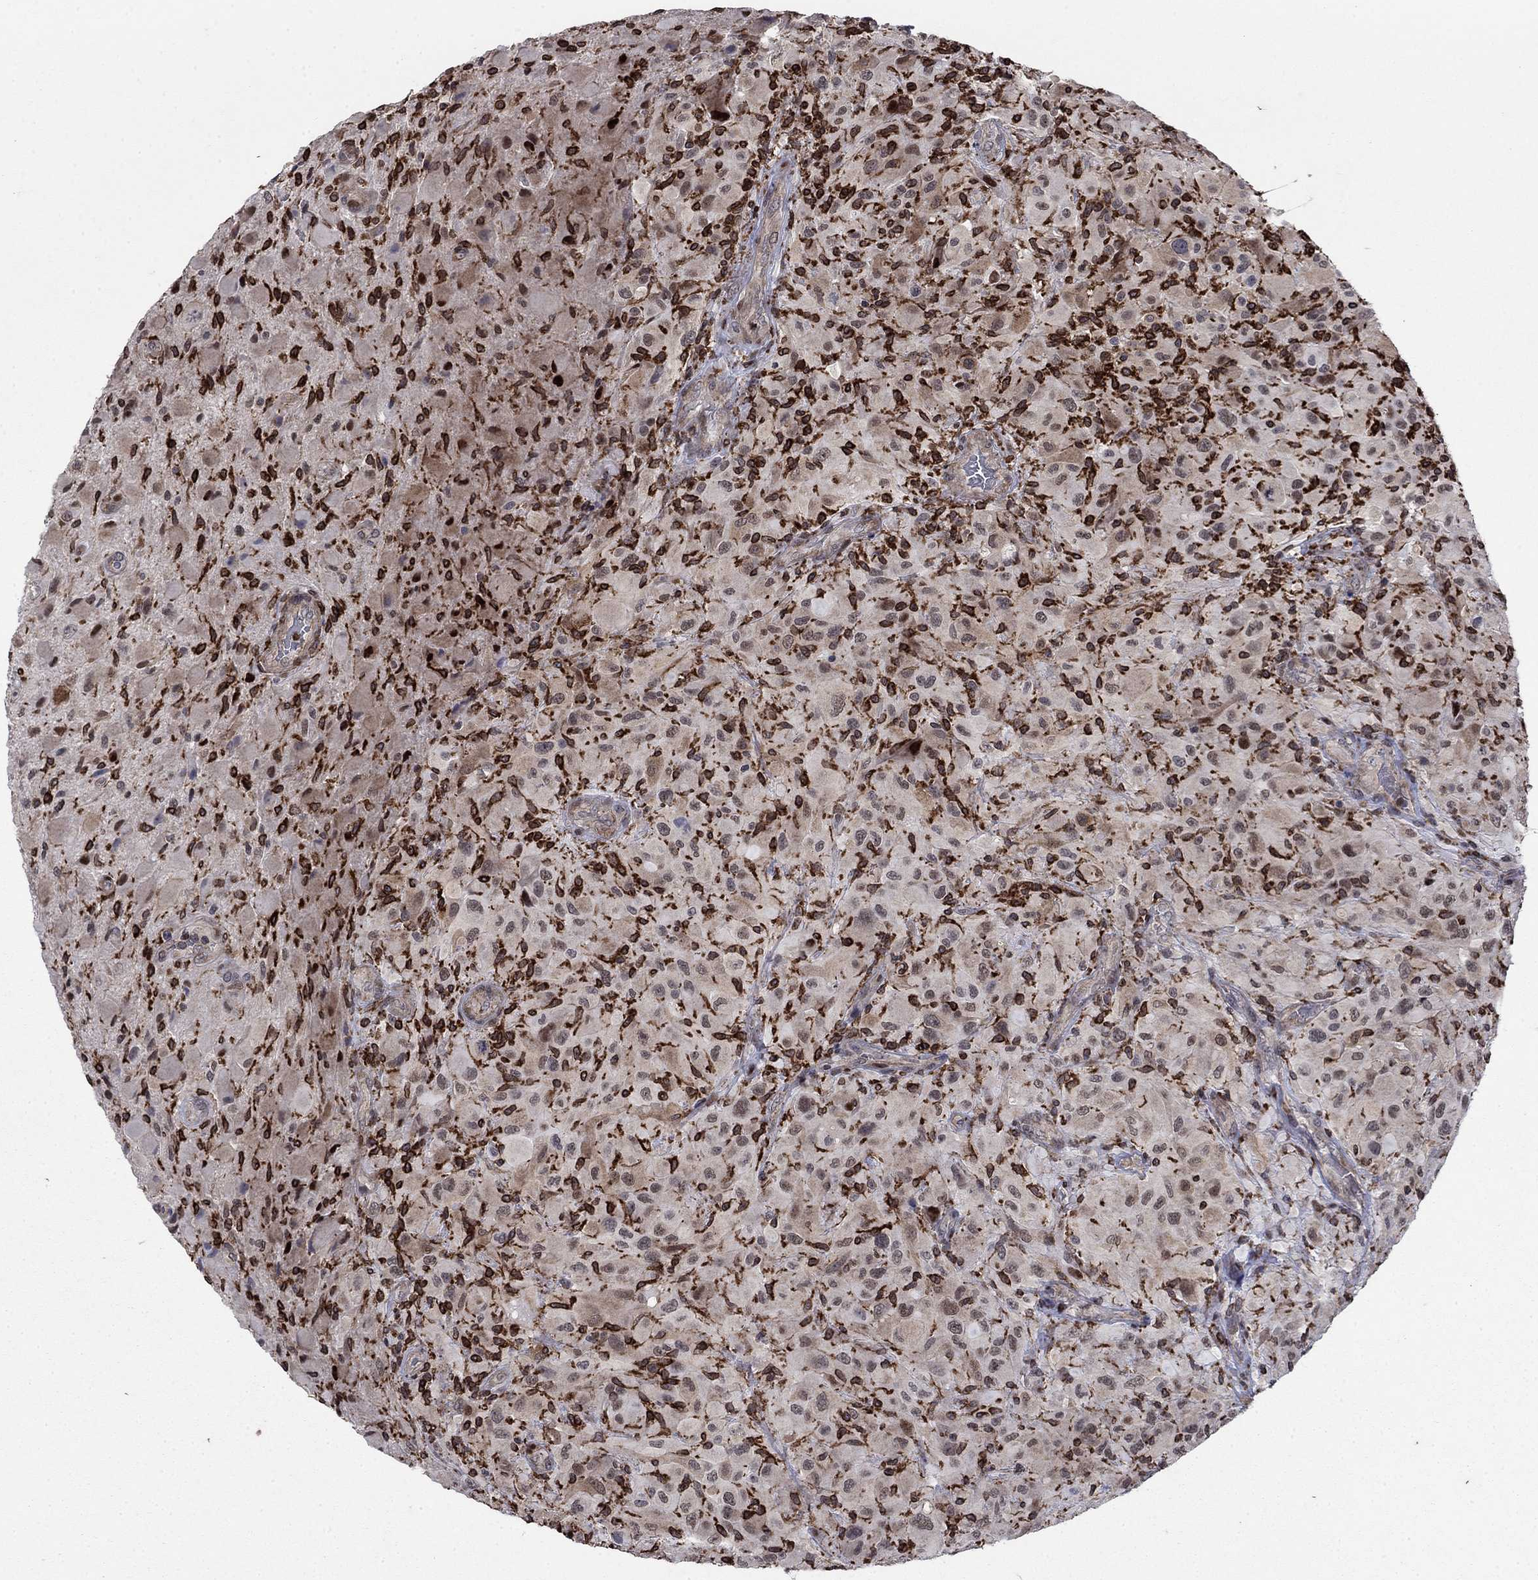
{"staining": {"intensity": "strong", "quantity": "25%-75%", "location": "cytoplasmic/membranous"}, "tissue": "glioma", "cell_type": "Tumor cells", "image_type": "cancer", "snomed": [{"axis": "morphology", "description": "Glioma, malignant, High grade"}, {"axis": "topography", "description": "Cerebral cortex"}], "caption": "An IHC micrograph of tumor tissue is shown. Protein staining in brown labels strong cytoplasmic/membranous positivity in glioma within tumor cells.", "gene": "DHRS7", "patient": {"sex": "male", "age": 35}}